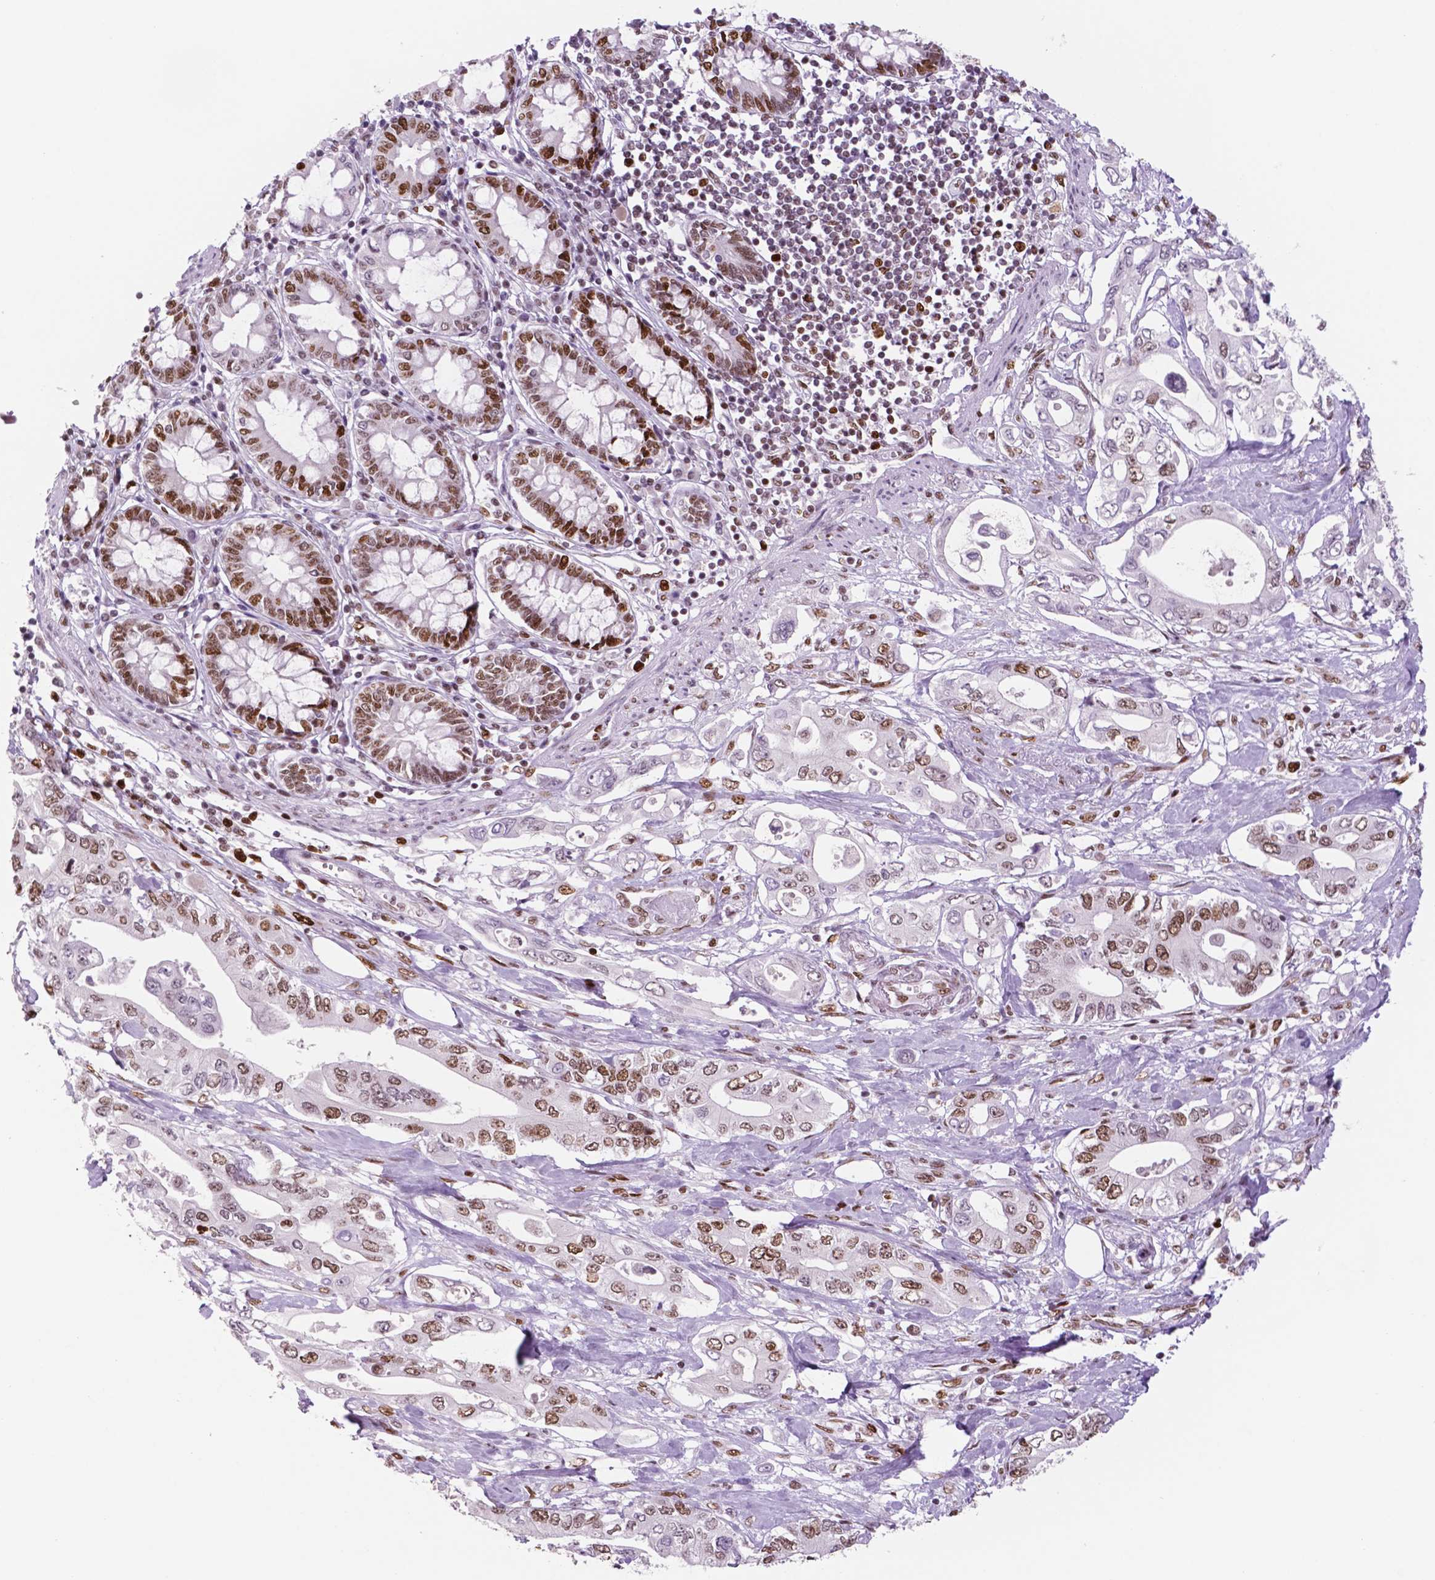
{"staining": {"intensity": "moderate", "quantity": ">75%", "location": "nuclear"}, "tissue": "pancreatic cancer", "cell_type": "Tumor cells", "image_type": "cancer", "snomed": [{"axis": "morphology", "description": "Adenocarcinoma, NOS"}, {"axis": "topography", "description": "Pancreas"}], "caption": "This micrograph demonstrates IHC staining of human pancreatic cancer (adenocarcinoma), with medium moderate nuclear expression in approximately >75% of tumor cells.", "gene": "MSH6", "patient": {"sex": "female", "age": 63}}